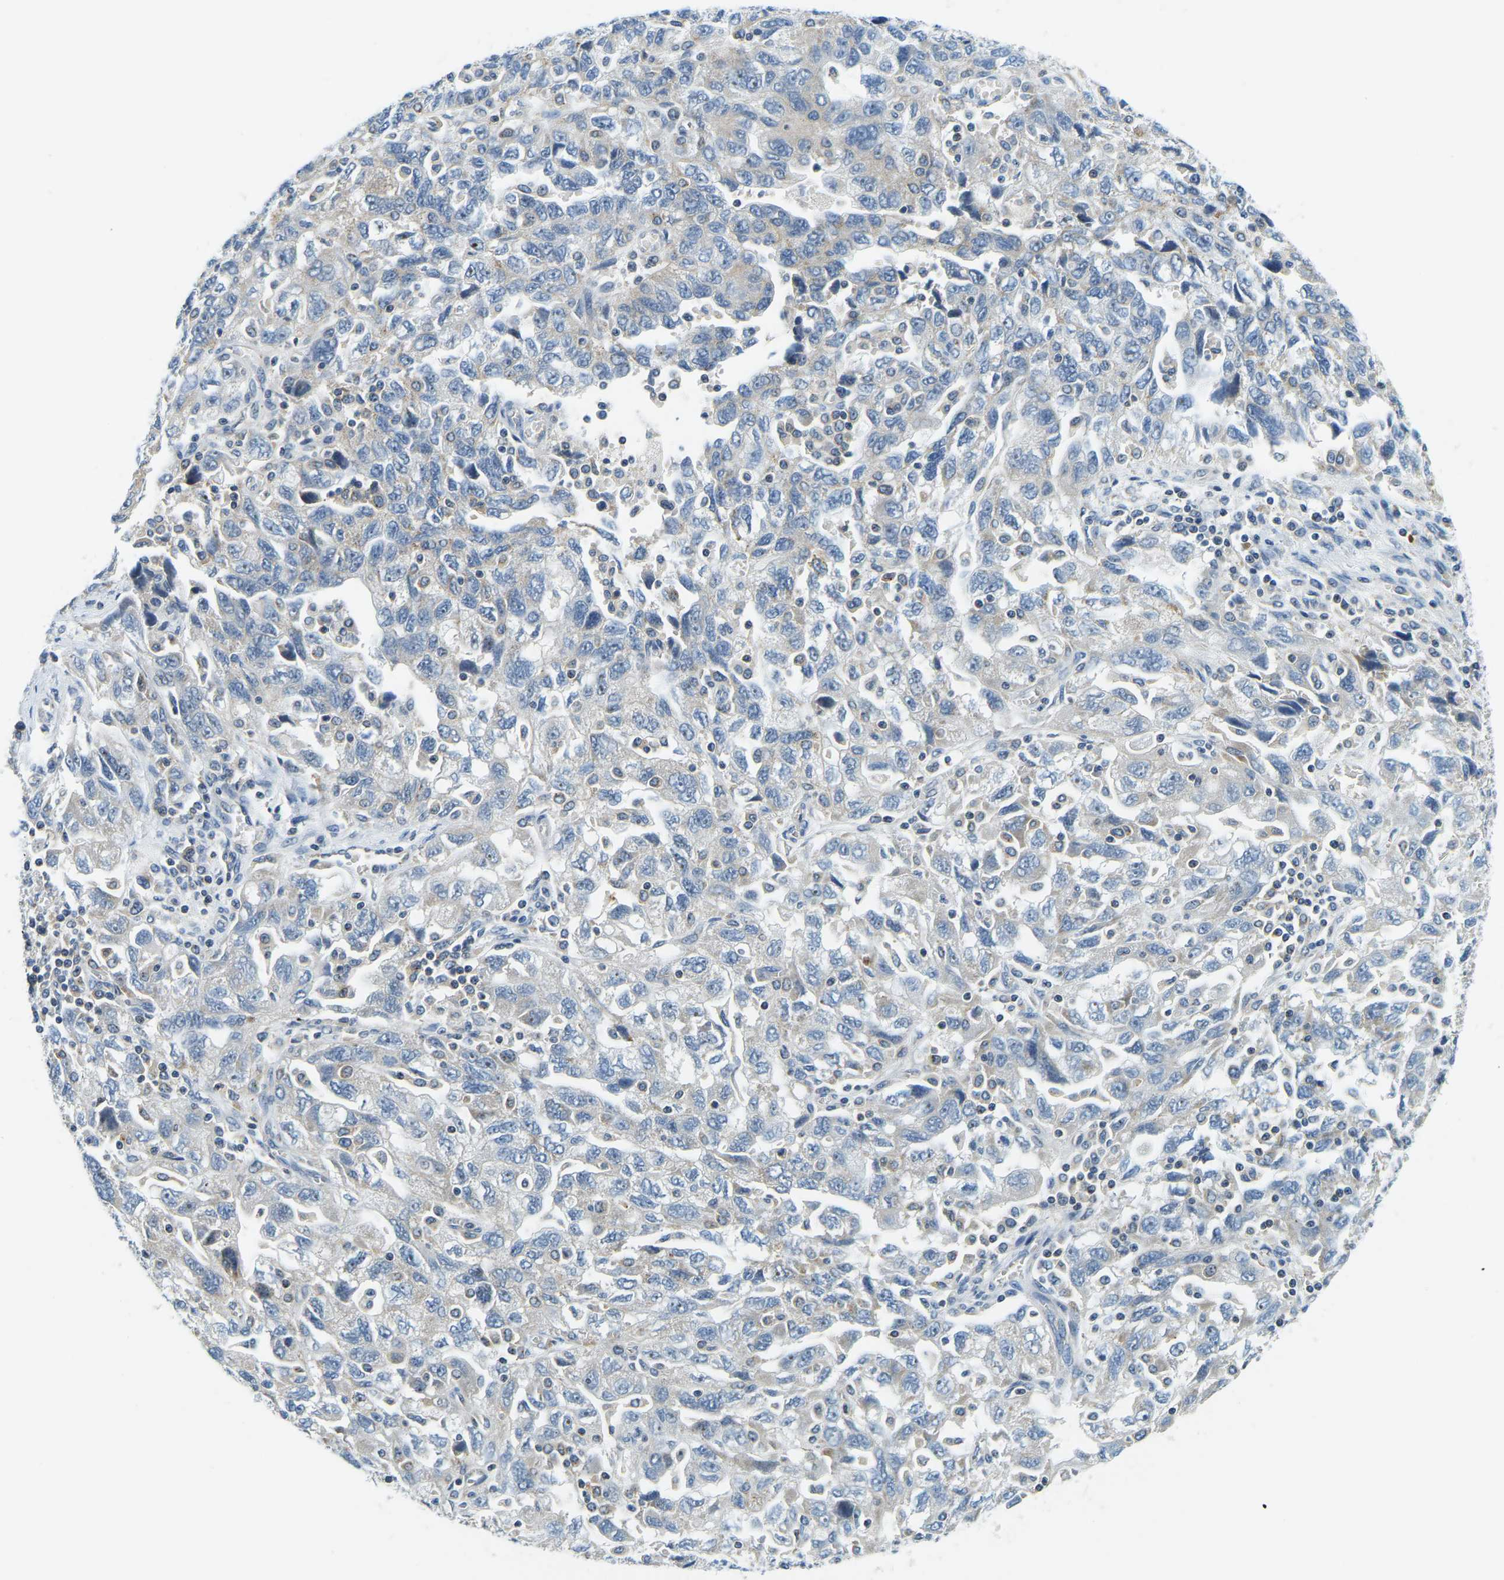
{"staining": {"intensity": "weak", "quantity": "<25%", "location": "cytoplasmic/membranous"}, "tissue": "ovarian cancer", "cell_type": "Tumor cells", "image_type": "cancer", "snomed": [{"axis": "morphology", "description": "Carcinoma, NOS"}, {"axis": "morphology", "description": "Cystadenocarcinoma, serous, NOS"}, {"axis": "topography", "description": "Ovary"}], "caption": "IHC photomicrograph of human ovarian cancer stained for a protein (brown), which demonstrates no positivity in tumor cells.", "gene": "RRP1", "patient": {"sex": "female", "age": 69}}